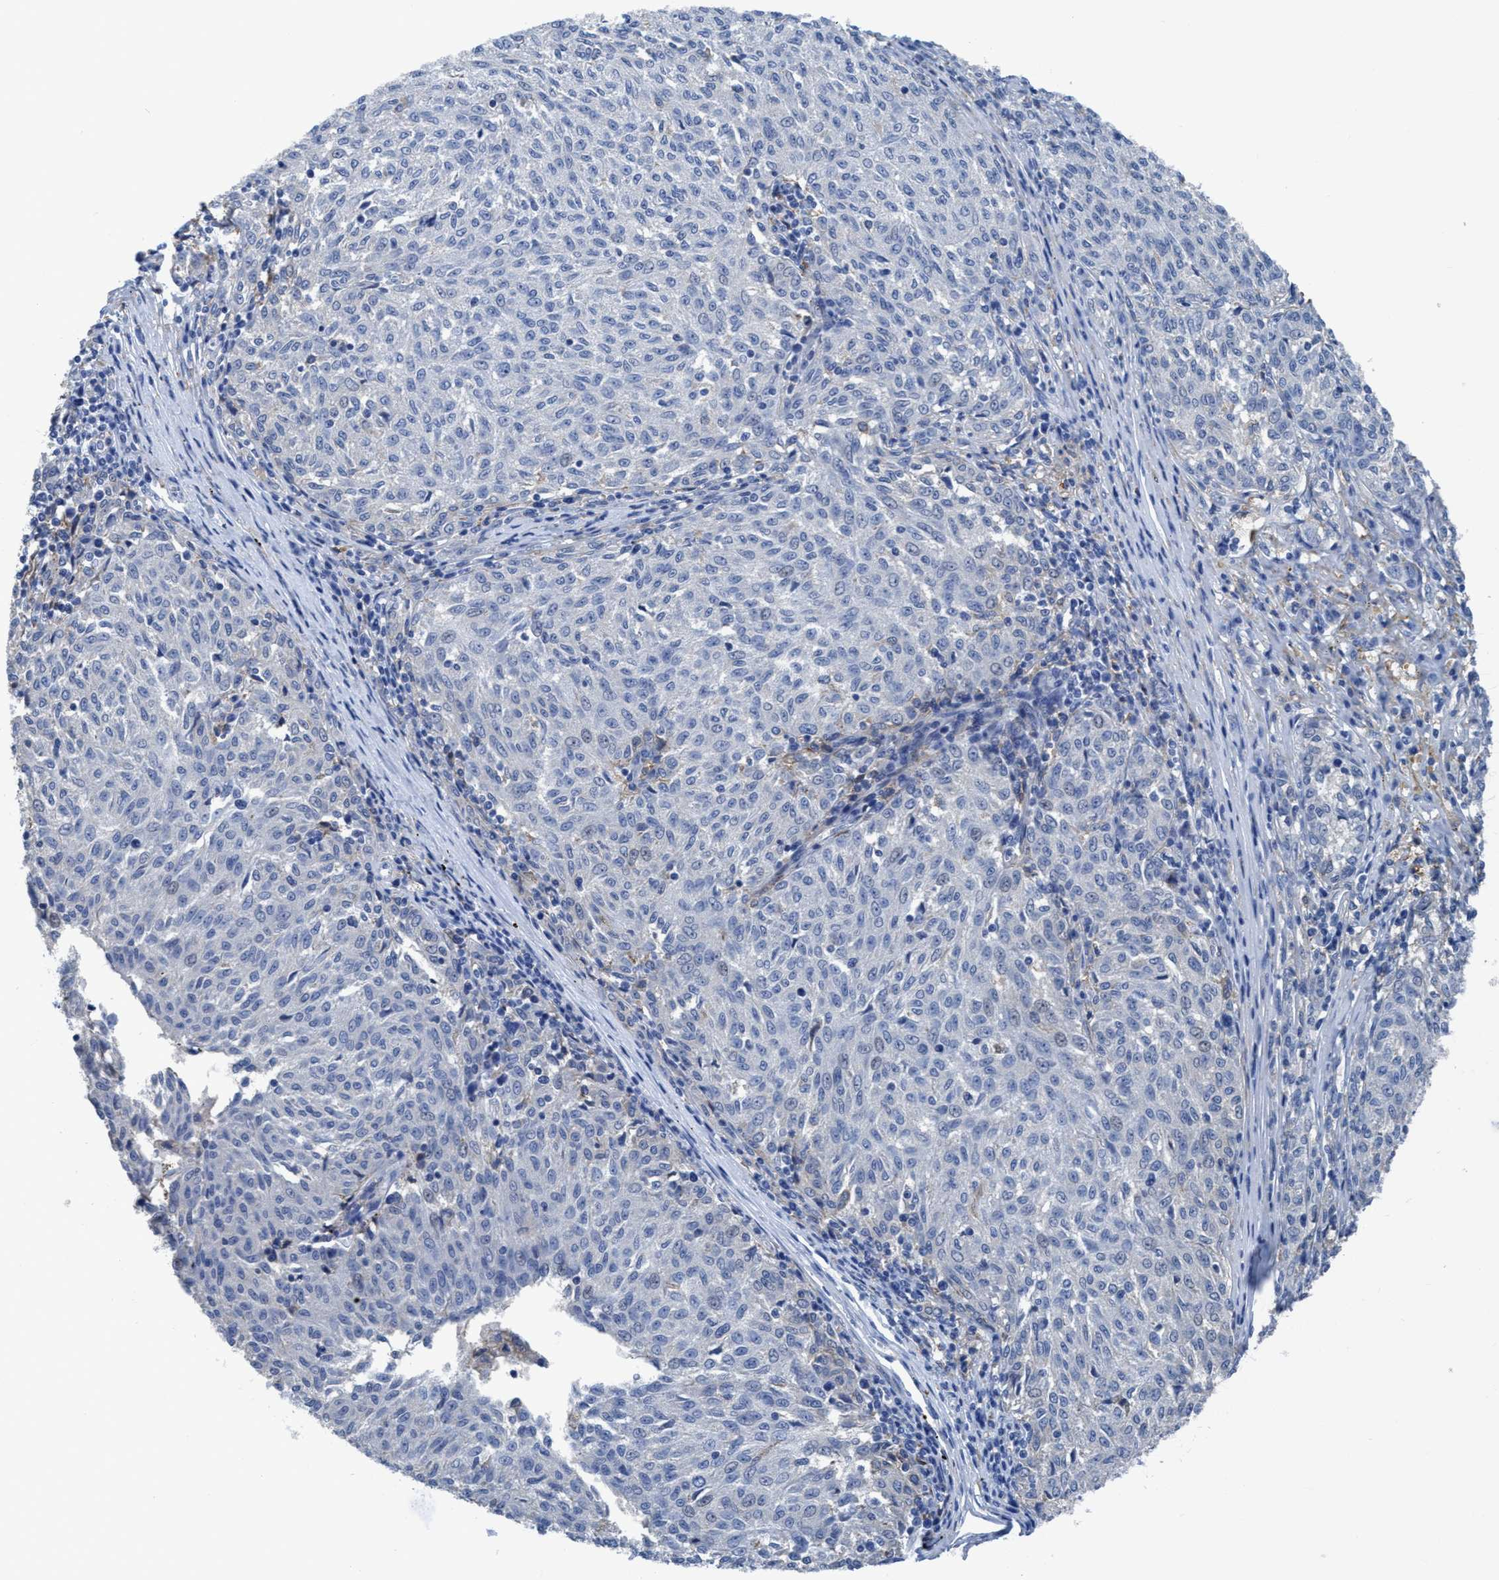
{"staining": {"intensity": "negative", "quantity": "none", "location": "none"}, "tissue": "melanoma", "cell_type": "Tumor cells", "image_type": "cancer", "snomed": [{"axis": "morphology", "description": "Malignant melanoma, NOS"}, {"axis": "topography", "description": "Skin"}], "caption": "Melanoma was stained to show a protein in brown. There is no significant expression in tumor cells.", "gene": "DNAI1", "patient": {"sex": "female", "age": 72}}